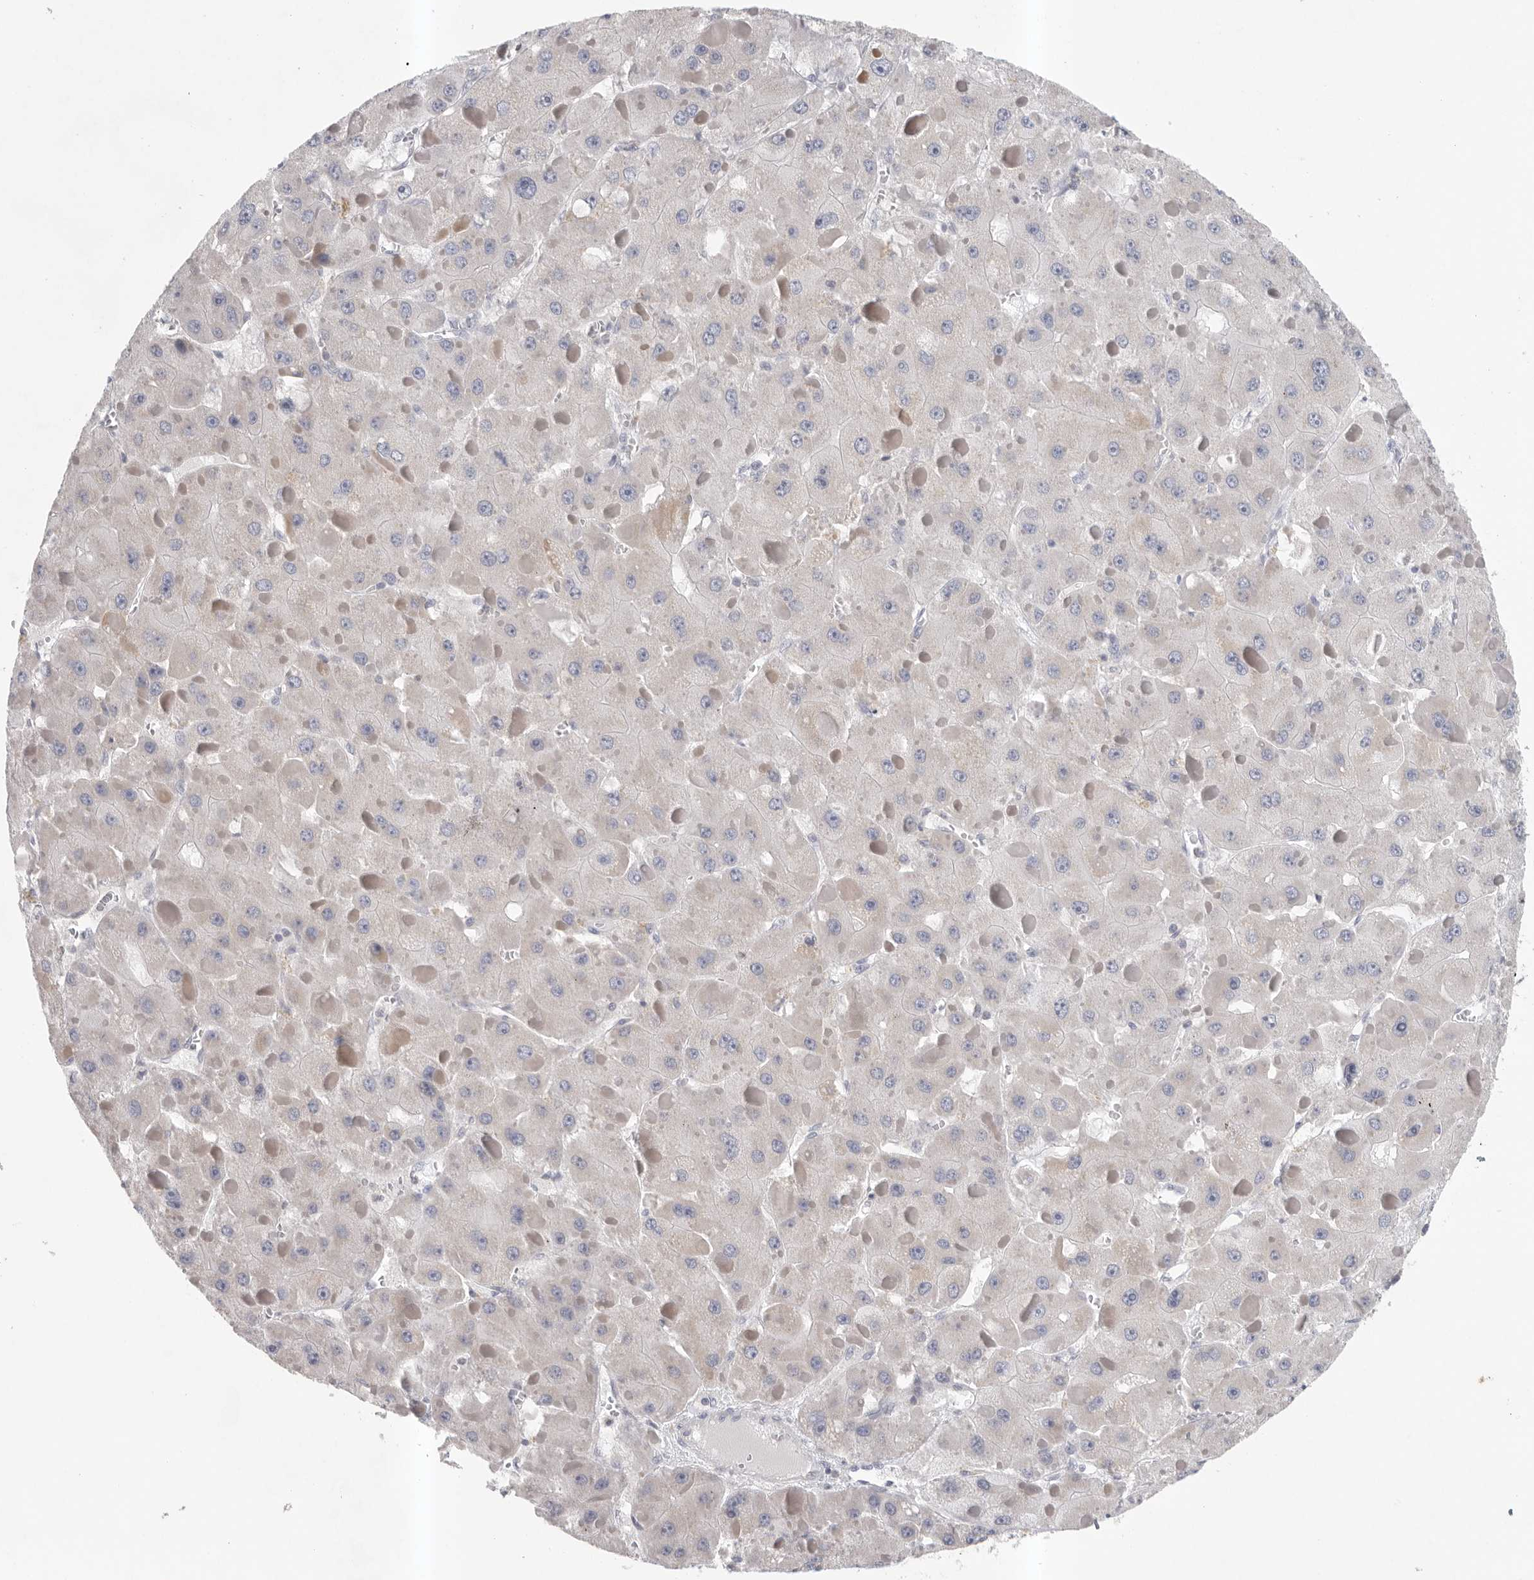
{"staining": {"intensity": "negative", "quantity": "none", "location": "none"}, "tissue": "liver cancer", "cell_type": "Tumor cells", "image_type": "cancer", "snomed": [{"axis": "morphology", "description": "Carcinoma, Hepatocellular, NOS"}, {"axis": "topography", "description": "Liver"}], "caption": "Immunohistochemistry (IHC) micrograph of neoplastic tissue: human liver cancer stained with DAB demonstrates no significant protein positivity in tumor cells. Brightfield microscopy of IHC stained with DAB (brown) and hematoxylin (blue), captured at high magnification.", "gene": "TMEM69", "patient": {"sex": "female", "age": 73}}